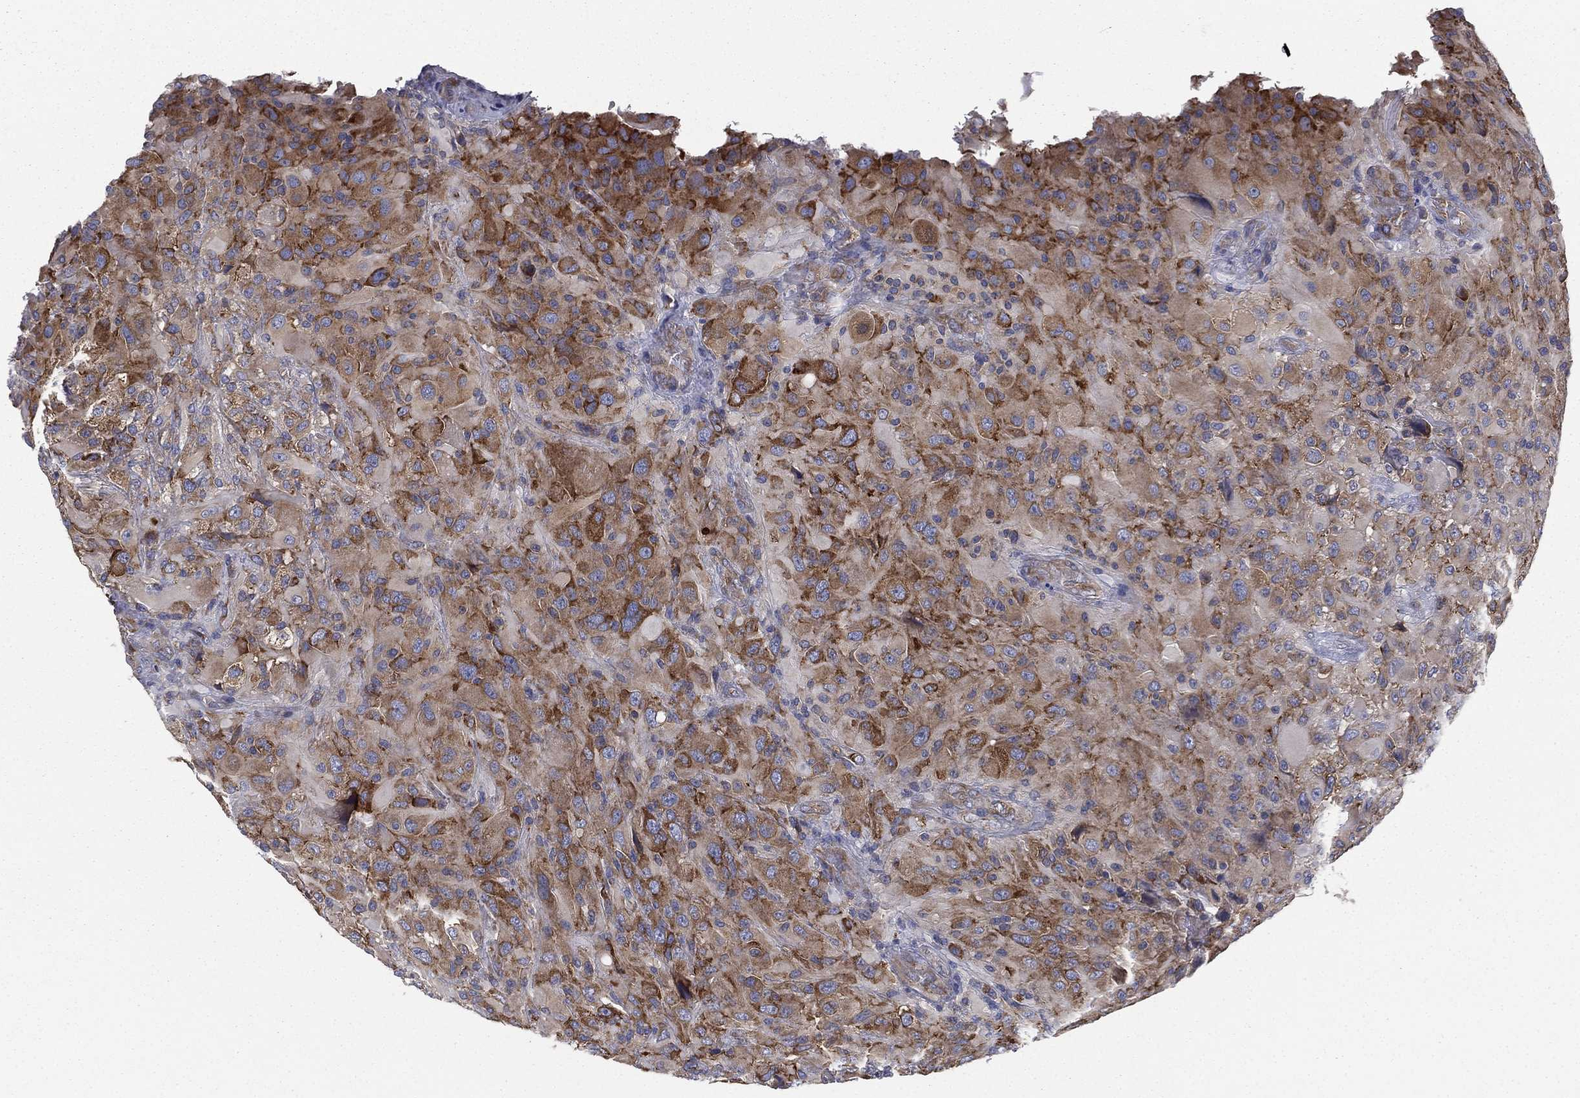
{"staining": {"intensity": "moderate", "quantity": "25%-75%", "location": "cytoplasmic/membranous"}, "tissue": "glioma", "cell_type": "Tumor cells", "image_type": "cancer", "snomed": [{"axis": "morphology", "description": "Glioma, malignant, High grade"}, {"axis": "topography", "description": "Cerebral cortex"}], "caption": "The image exhibits immunohistochemical staining of high-grade glioma (malignant). There is moderate cytoplasmic/membranous positivity is appreciated in about 25%-75% of tumor cells. (IHC, brightfield microscopy, high magnification).", "gene": "FARSA", "patient": {"sex": "male", "age": 35}}